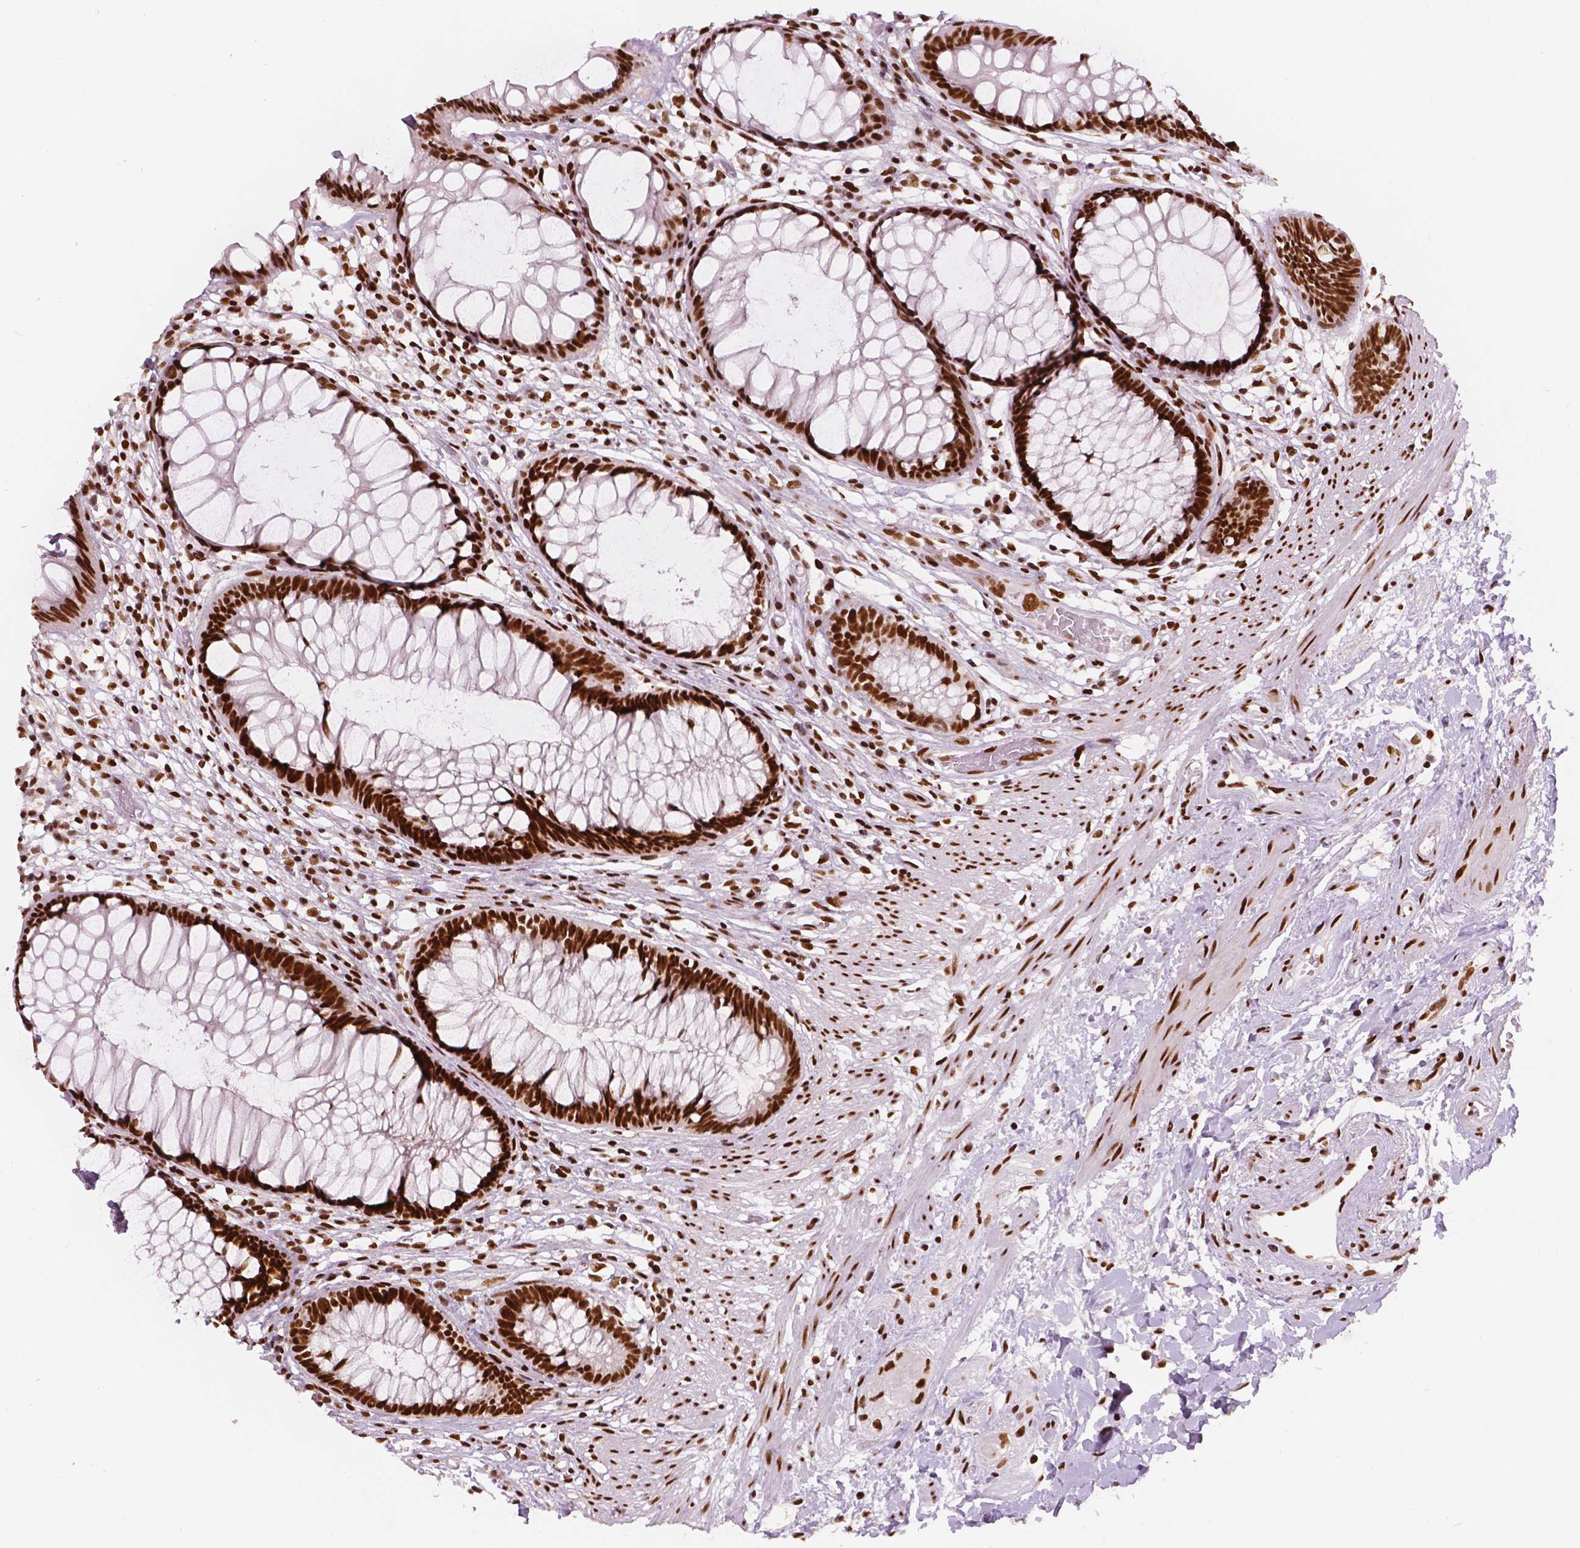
{"staining": {"intensity": "strong", "quantity": ">75%", "location": "nuclear"}, "tissue": "rectum", "cell_type": "Glandular cells", "image_type": "normal", "snomed": [{"axis": "morphology", "description": "Normal tissue, NOS"}, {"axis": "topography", "description": "Smooth muscle"}, {"axis": "topography", "description": "Rectum"}], "caption": "IHC staining of unremarkable rectum, which shows high levels of strong nuclear expression in about >75% of glandular cells indicating strong nuclear protein staining. The staining was performed using DAB (brown) for protein detection and nuclei were counterstained in hematoxylin (blue).", "gene": "BRD4", "patient": {"sex": "male", "age": 53}}